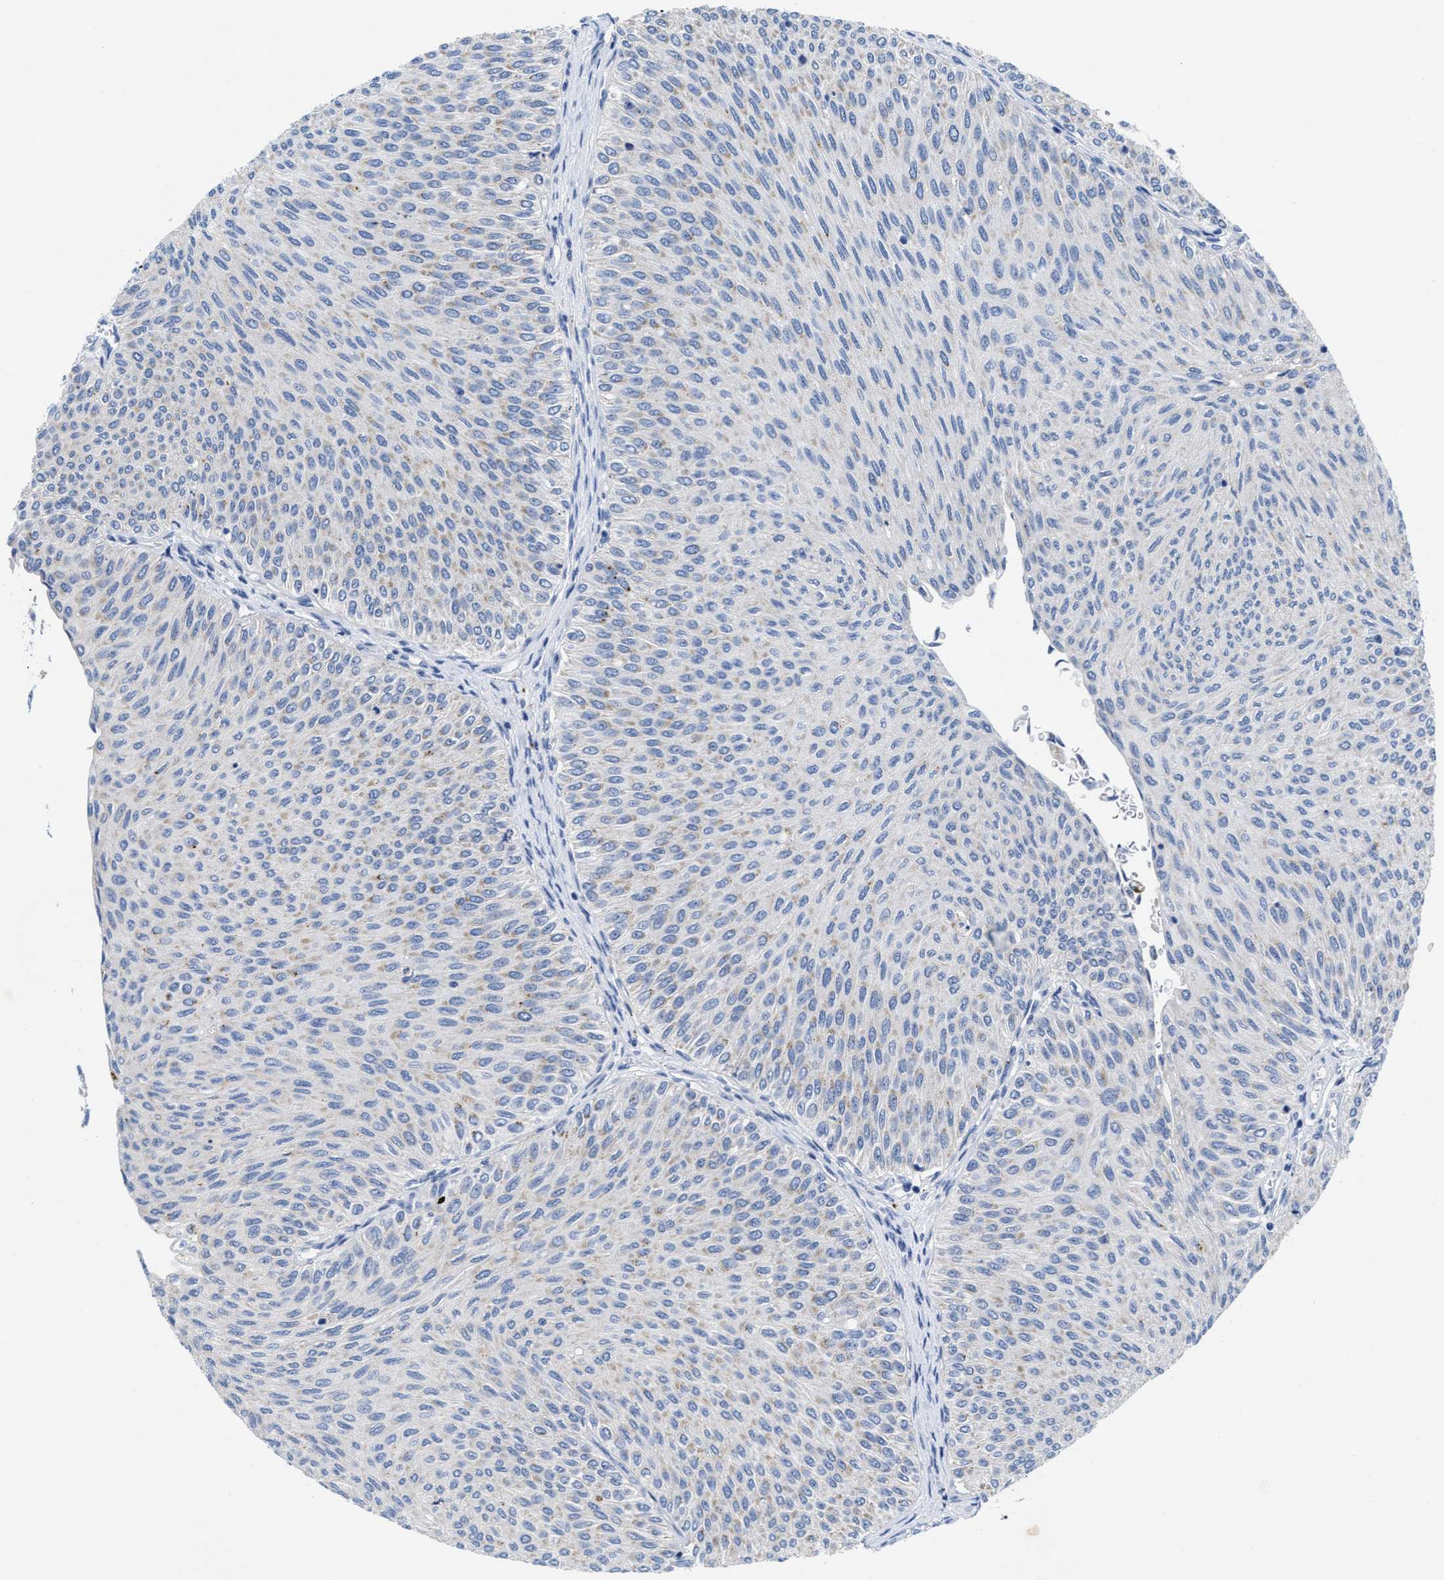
{"staining": {"intensity": "negative", "quantity": "none", "location": "none"}, "tissue": "urothelial cancer", "cell_type": "Tumor cells", "image_type": "cancer", "snomed": [{"axis": "morphology", "description": "Urothelial carcinoma, Low grade"}, {"axis": "topography", "description": "Urinary bladder"}], "caption": "Human low-grade urothelial carcinoma stained for a protein using IHC reveals no staining in tumor cells.", "gene": "TBRG4", "patient": {"sex": "male", "age": 78}}